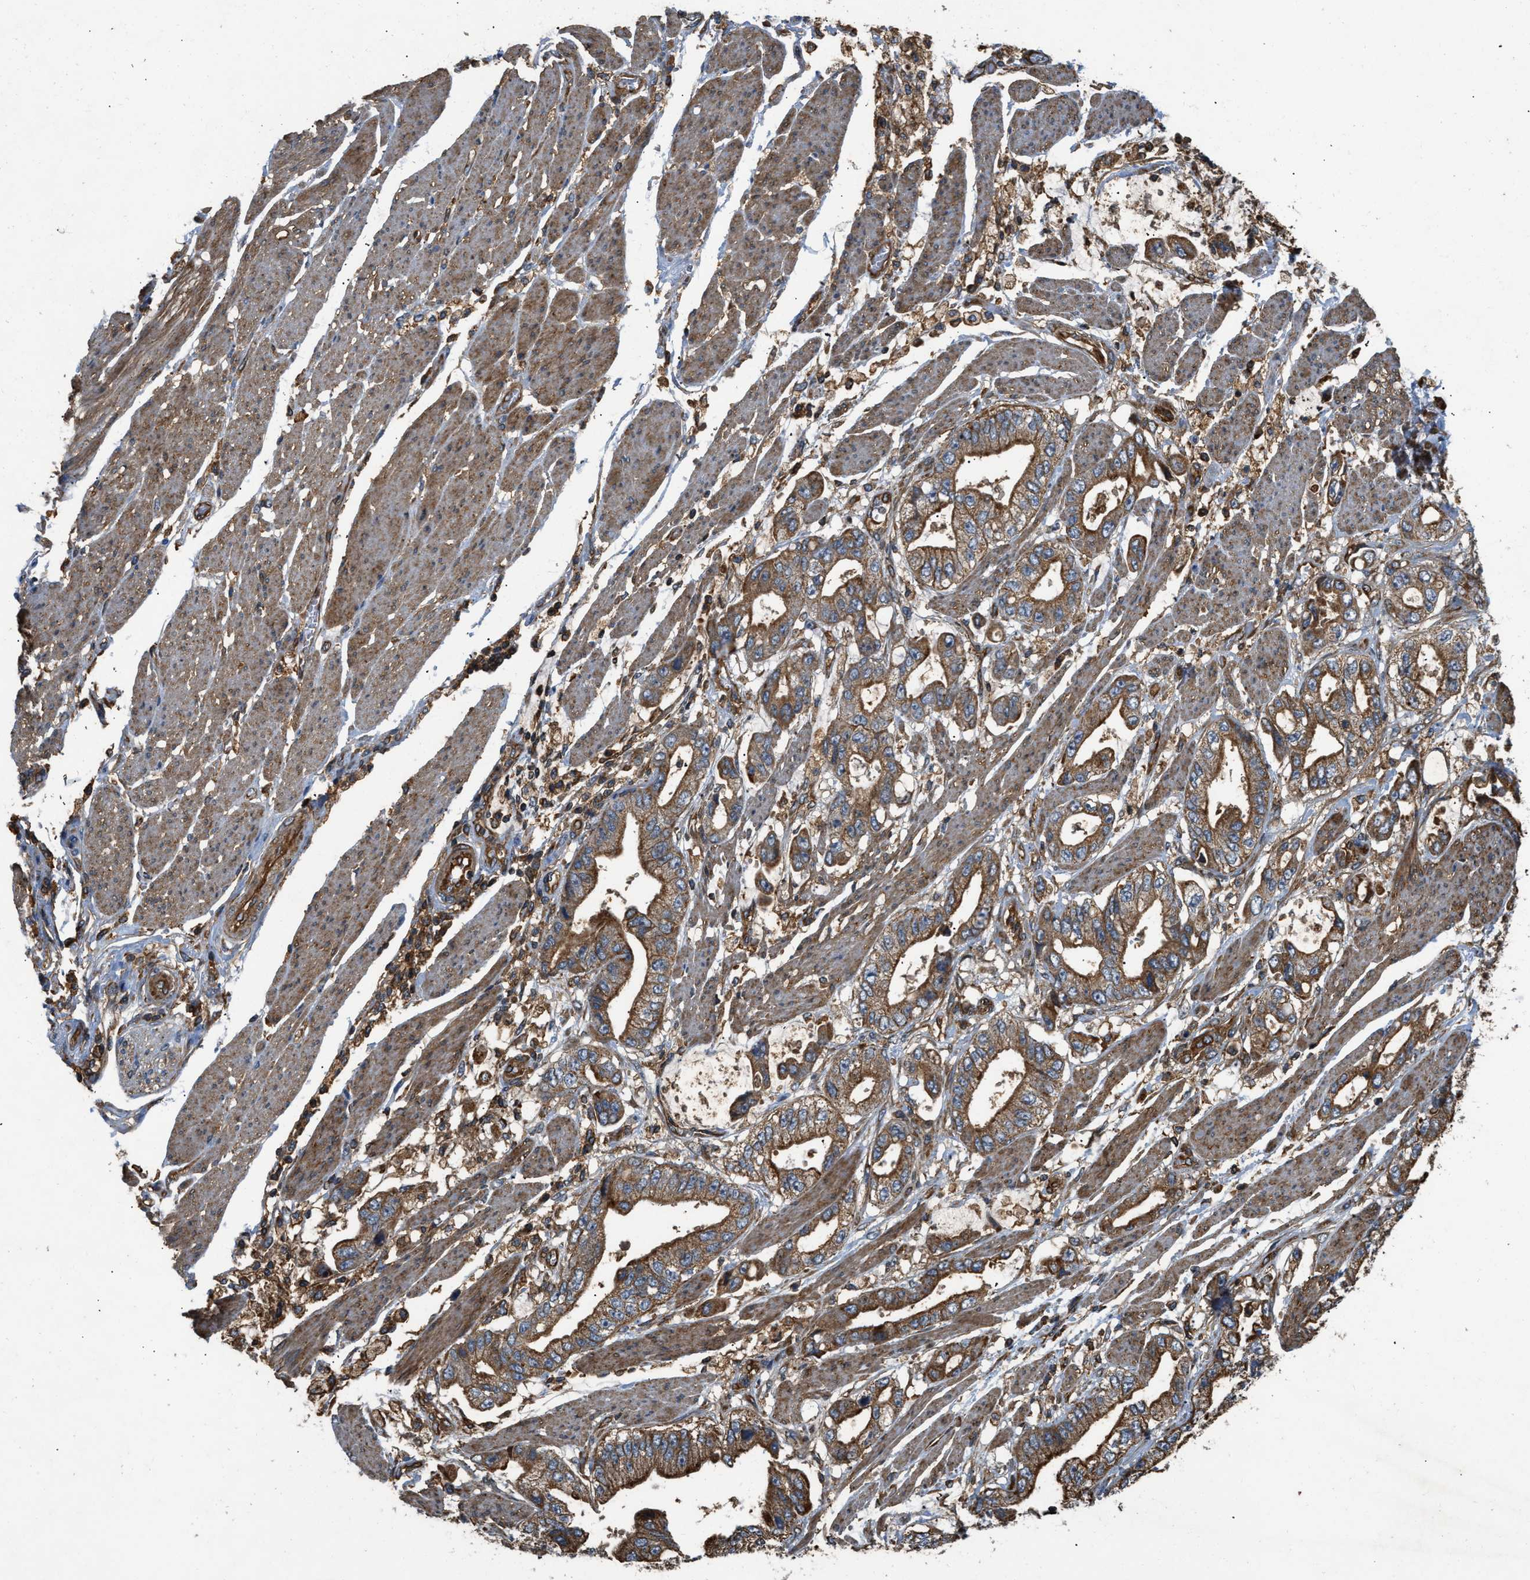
{"staining": {"intensity": "moderate", "quantity": ">75%", "location": "cytoplasmic/membranous"}, "tissue": "stomach cancer", "cell_type": "Tumor cells", "image_type": "cancer", "snomed": [{"axis": "morphology", "description": "Normal tissue, NOS"}, {"axis": "morphology", "description": "Adenocarcinoma, NOS"}, {"axis": "topography", "description": "Stomach"}], "caption": "High-magnification brightfield microscopy of stomach cancer (adenocarcinoma) stained with DAB (brown) and counterstained with hematoxylin (blue). tumor cells exhibit moderate cytoplasmic/membranous staining is seen in approximately>75% of cells.", "gene": "GNB4", "patient": {"sex": "male", "age": 62}}